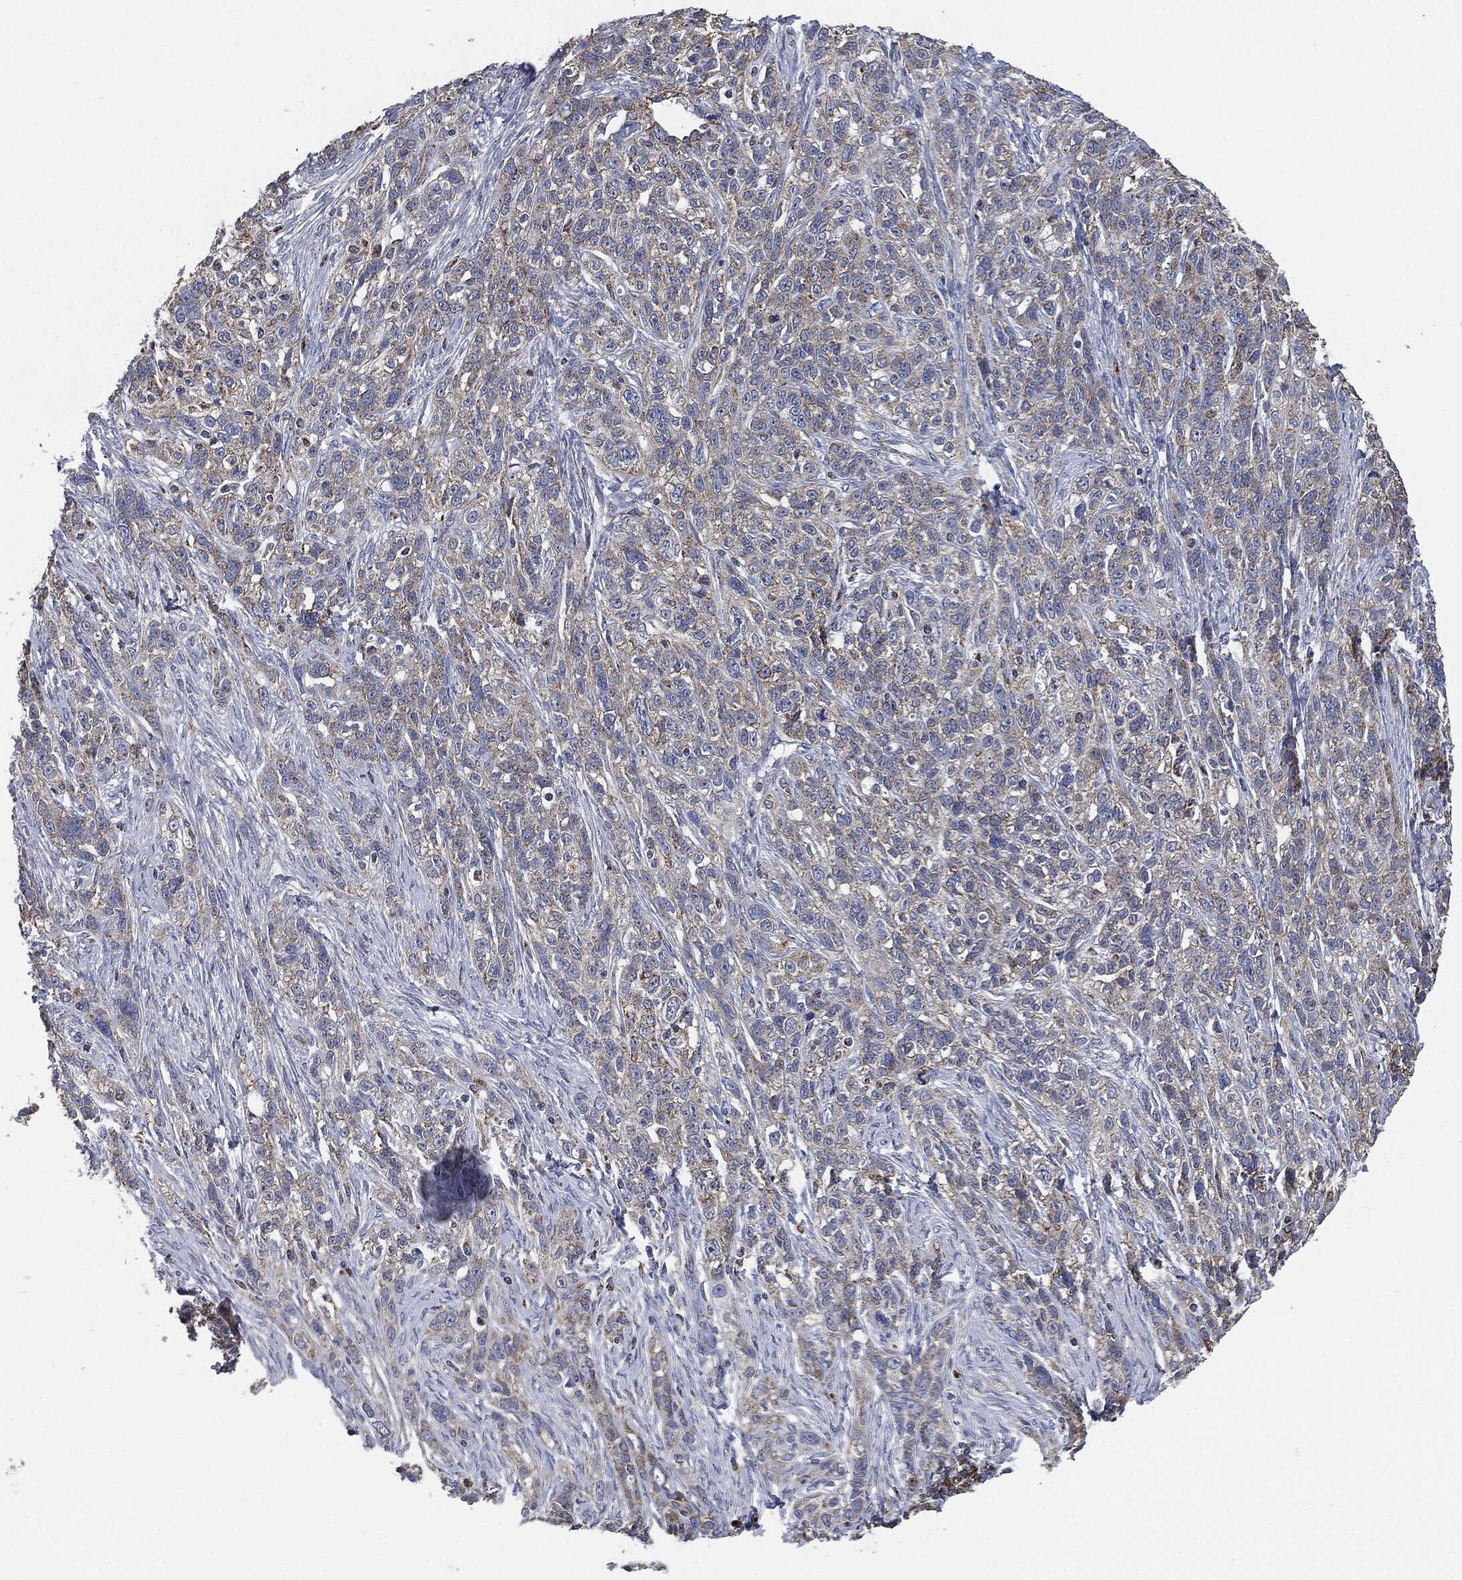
{"staining": {"intensity": "weak", "quantity": "25%-75%", "location": "cytoplasmic/membranous"}, "tissue": "ovarian cancer", "cell_type": "Tumor cells", "image_type": "cancer", "snomed": [{"axis": "morphology", "description": "Cystadenocarcinoma, serous, NOS"}, {"axis": "topography", "description": "Ovary"}], "caption": "This image shows immunohistochemistry (IHC) staining of human serous cystadenocarcinoma (ovarian), with low weak cytoplasmic/membranous expression in approximately 25%-75% of tumor cells.", "gene": "NDUFV2", "patient": {"sex": "female", "age": 71}}